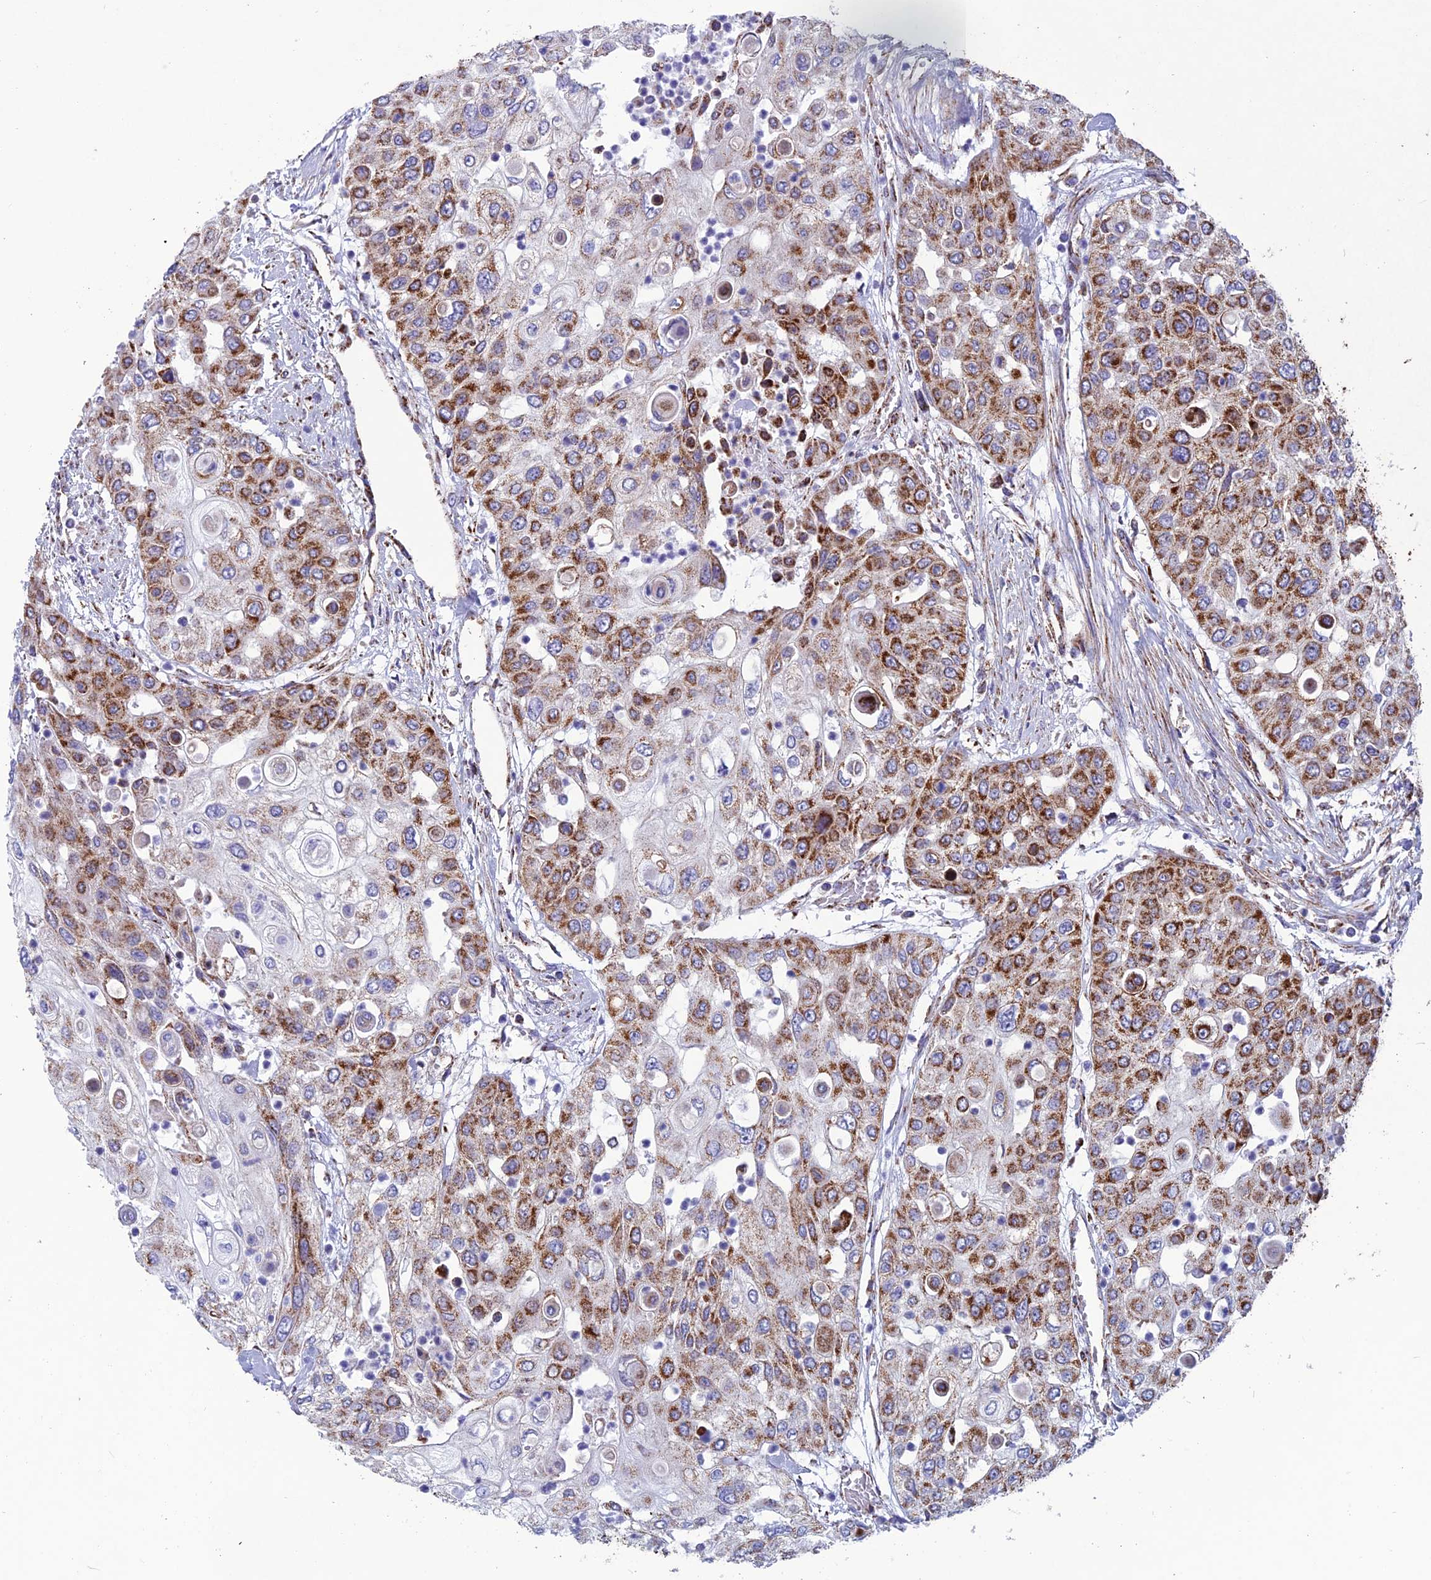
{"staining": {"intensity": "moderate", "quantity": "25%-75%", "location": "cytoplasmic/membranous"}, "tissue": "urothelial cancer", "cell_type": "Tumor cells", "image_type": "cancer", "snomed": [{"axis": "morphology", "description": "Urothelial carcinoma, High grade"}, {"axis": "topography", "description": "Urinary bladder"}], "caption": "High-grade urothelial carcinoma was stained to show a protein in brown. There is medium levels of moderate cytoplasmic/membranous expression in about 25%-75% of tumor cells.", "gene": "MRPS18B", "patient": {"sex": "female", "age": 79}}